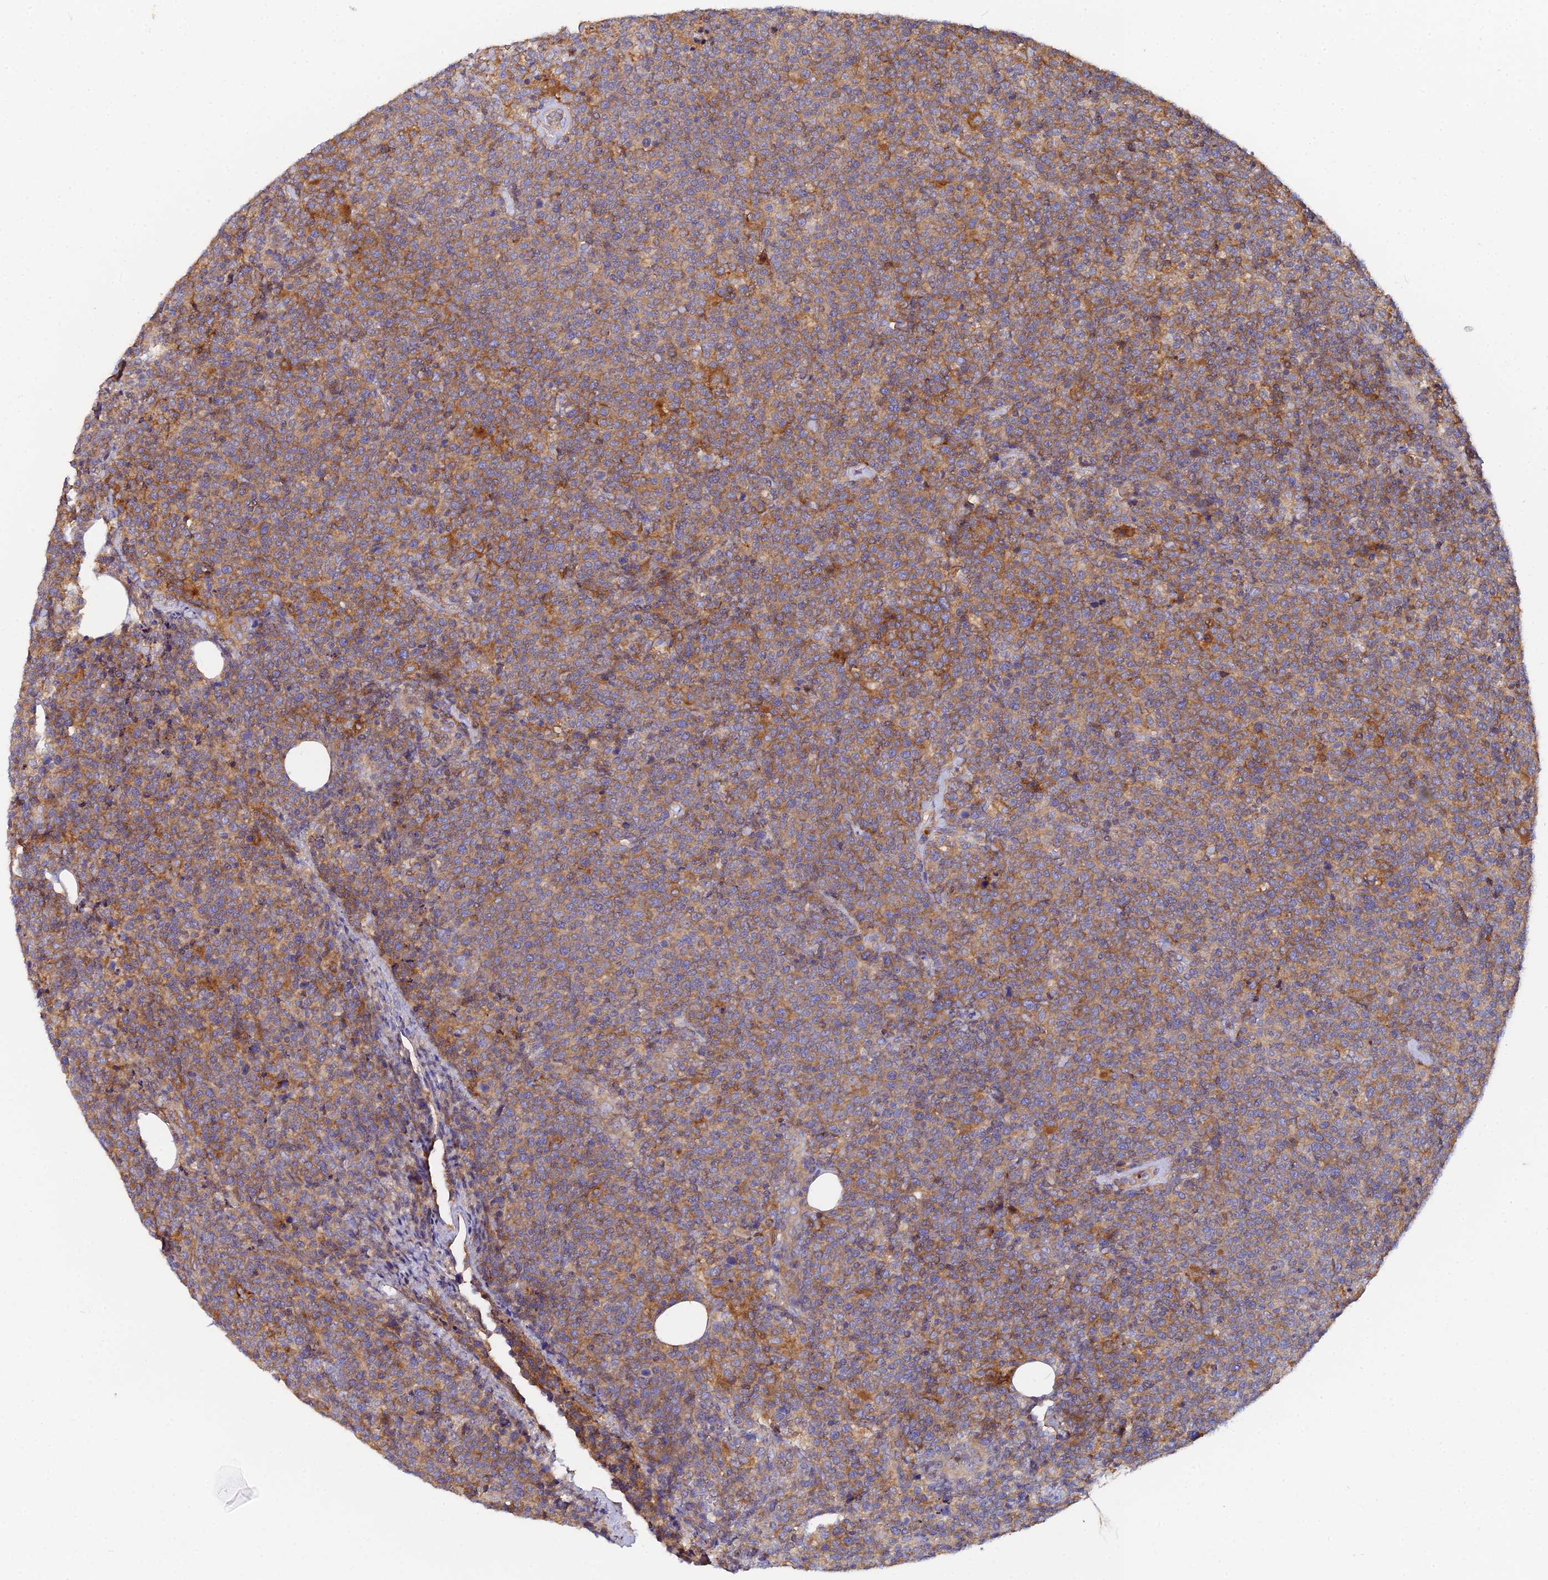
{"staining": {"intensity": "moderate", "quantity": ">75%", "location": "cytoplasmic/membranous"}, "tissue": "lymphoma", "cell_type": "Tumor cells", "image_type": "cancer", "snomed": [{"axis": "morphology", "description": "Malignant lymphoma, non-Hodgkin's type, High grade"}, {"axis": "topography", "description": "Lymph node"}], "caption": "The micrograph exhibits staining of lymphoma, revealing moderate cytoplasmic/membranous protein expression (brown color) within tumor cells.", "gene": "GNG5B", "patient": {"sex": "male", "age": 61}}